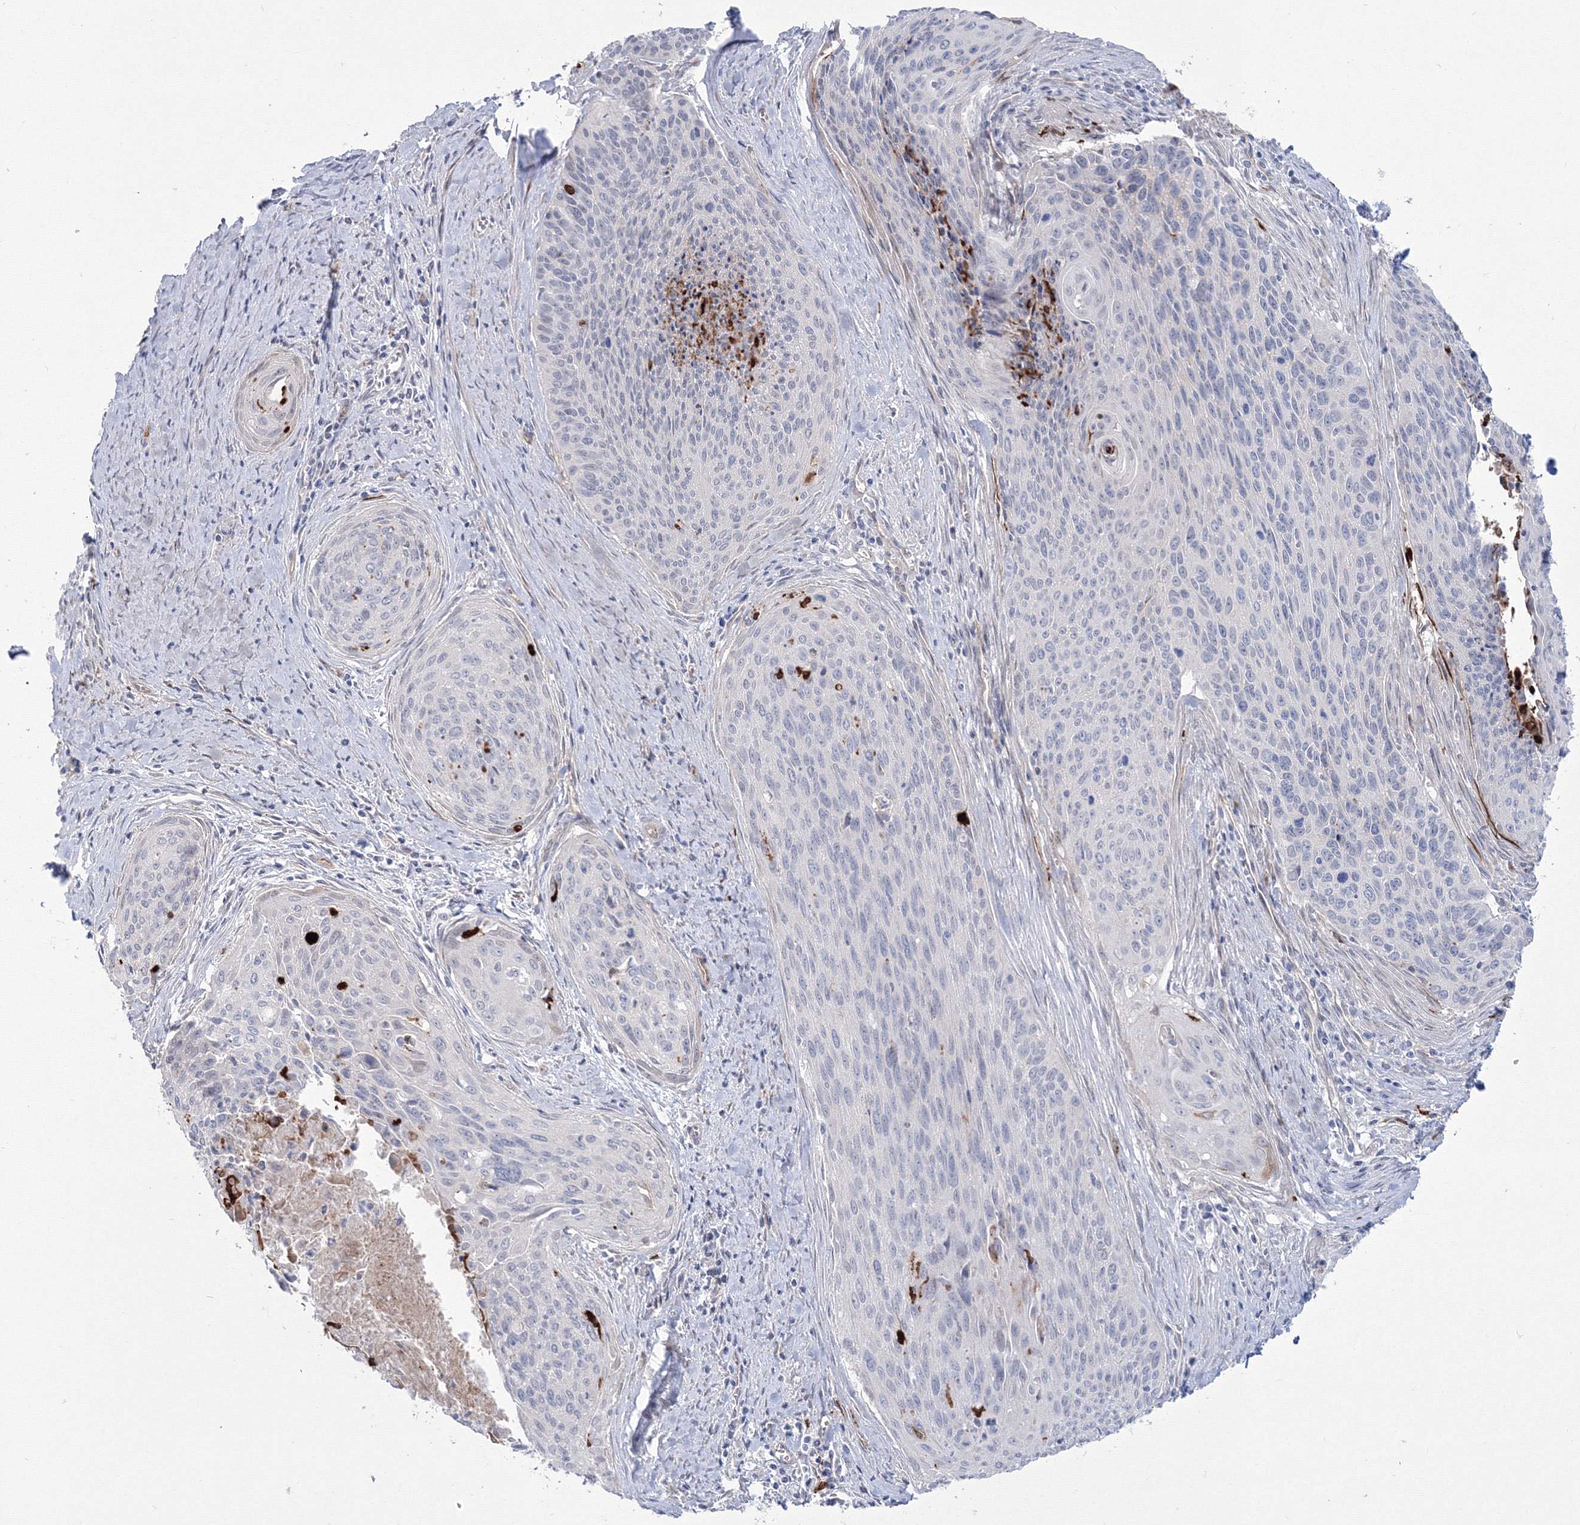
{"staining": {"intensity": "negative", "quantity": "none", "location": "none"}, "tissue": "cervical cancer", "cell_type": "Tumor cells", "image_type": "cancer", "snomed": [{"axis": "morphology", "description": "Squamous cell carcinoma, NOS"}, {"axis": "topography", "description": "Cervix"}], "caption": "The immunohistochemistry image has no significant expression in tumor cells of cervical cancer (squamous cell carcinoma) tissue. The staining was performed using DAB (3,3'-diaminobenzidine) to visualize the protein expression in brown, while the nuclei were stained in blue with hematoxylin (Magnification: 20x).", "gene": "HYAL2", "patient": {"sex": "female", "age": 55}}